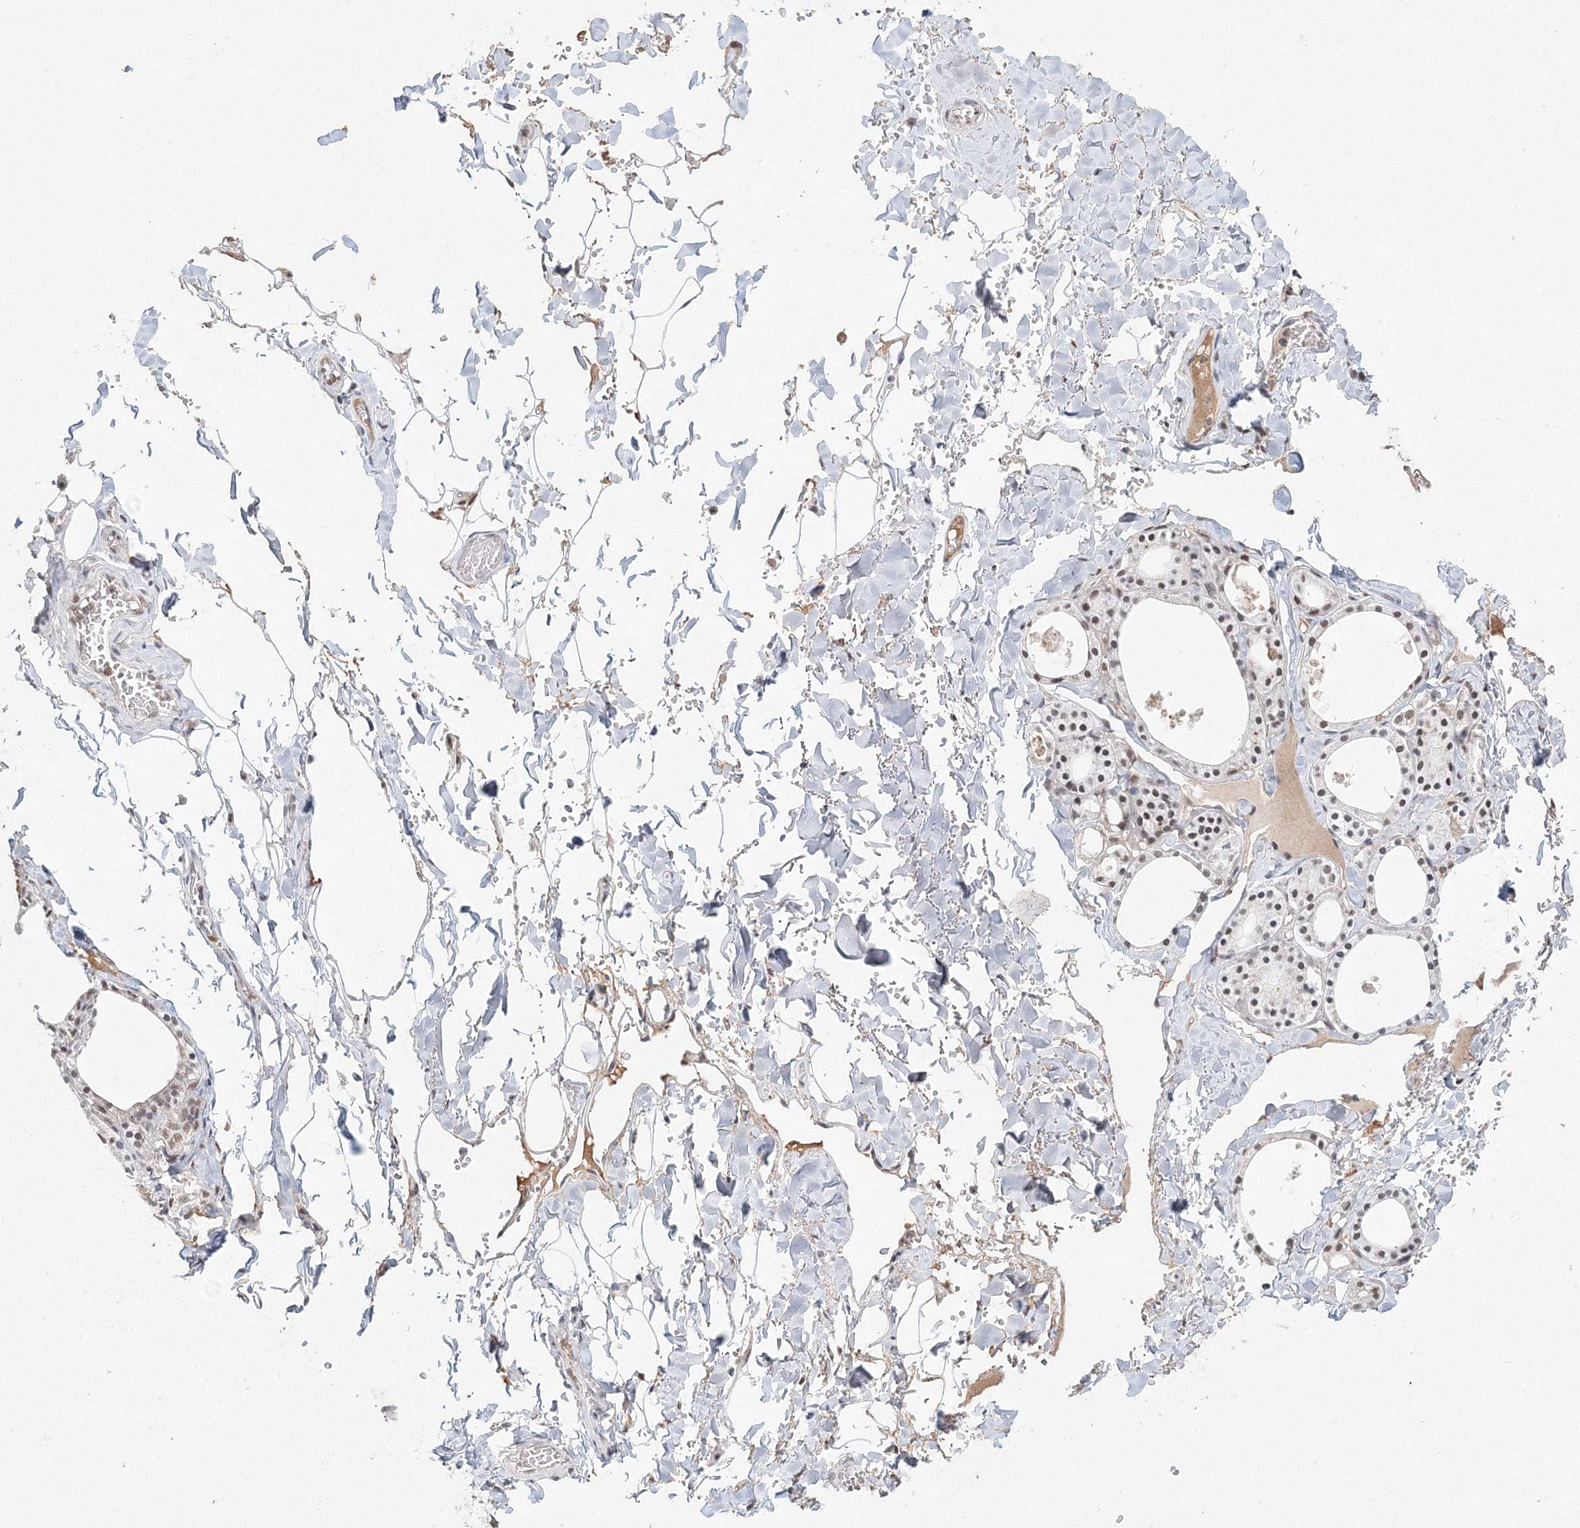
{"staining": {"intensity": "weak", "quantity": "<25%", "location": "nuclear"}, "tissue": "thyroid gland", "cell_type": "Glandular cells", "image_type": "normal", "snomed": [{"axis": "morphology", "description": "Normal tissue, NOS"}, {"axis": "topography", "description": "Thyroid gland"}], "caption": "Immunohistochemistry (IHC) micrograph of unremarkable thyroid gland stained for a protein (brown), which reveals no positivity in glandular cells.", "gene": "IWS1", "patient": {"sex": "male", "age": 56}}